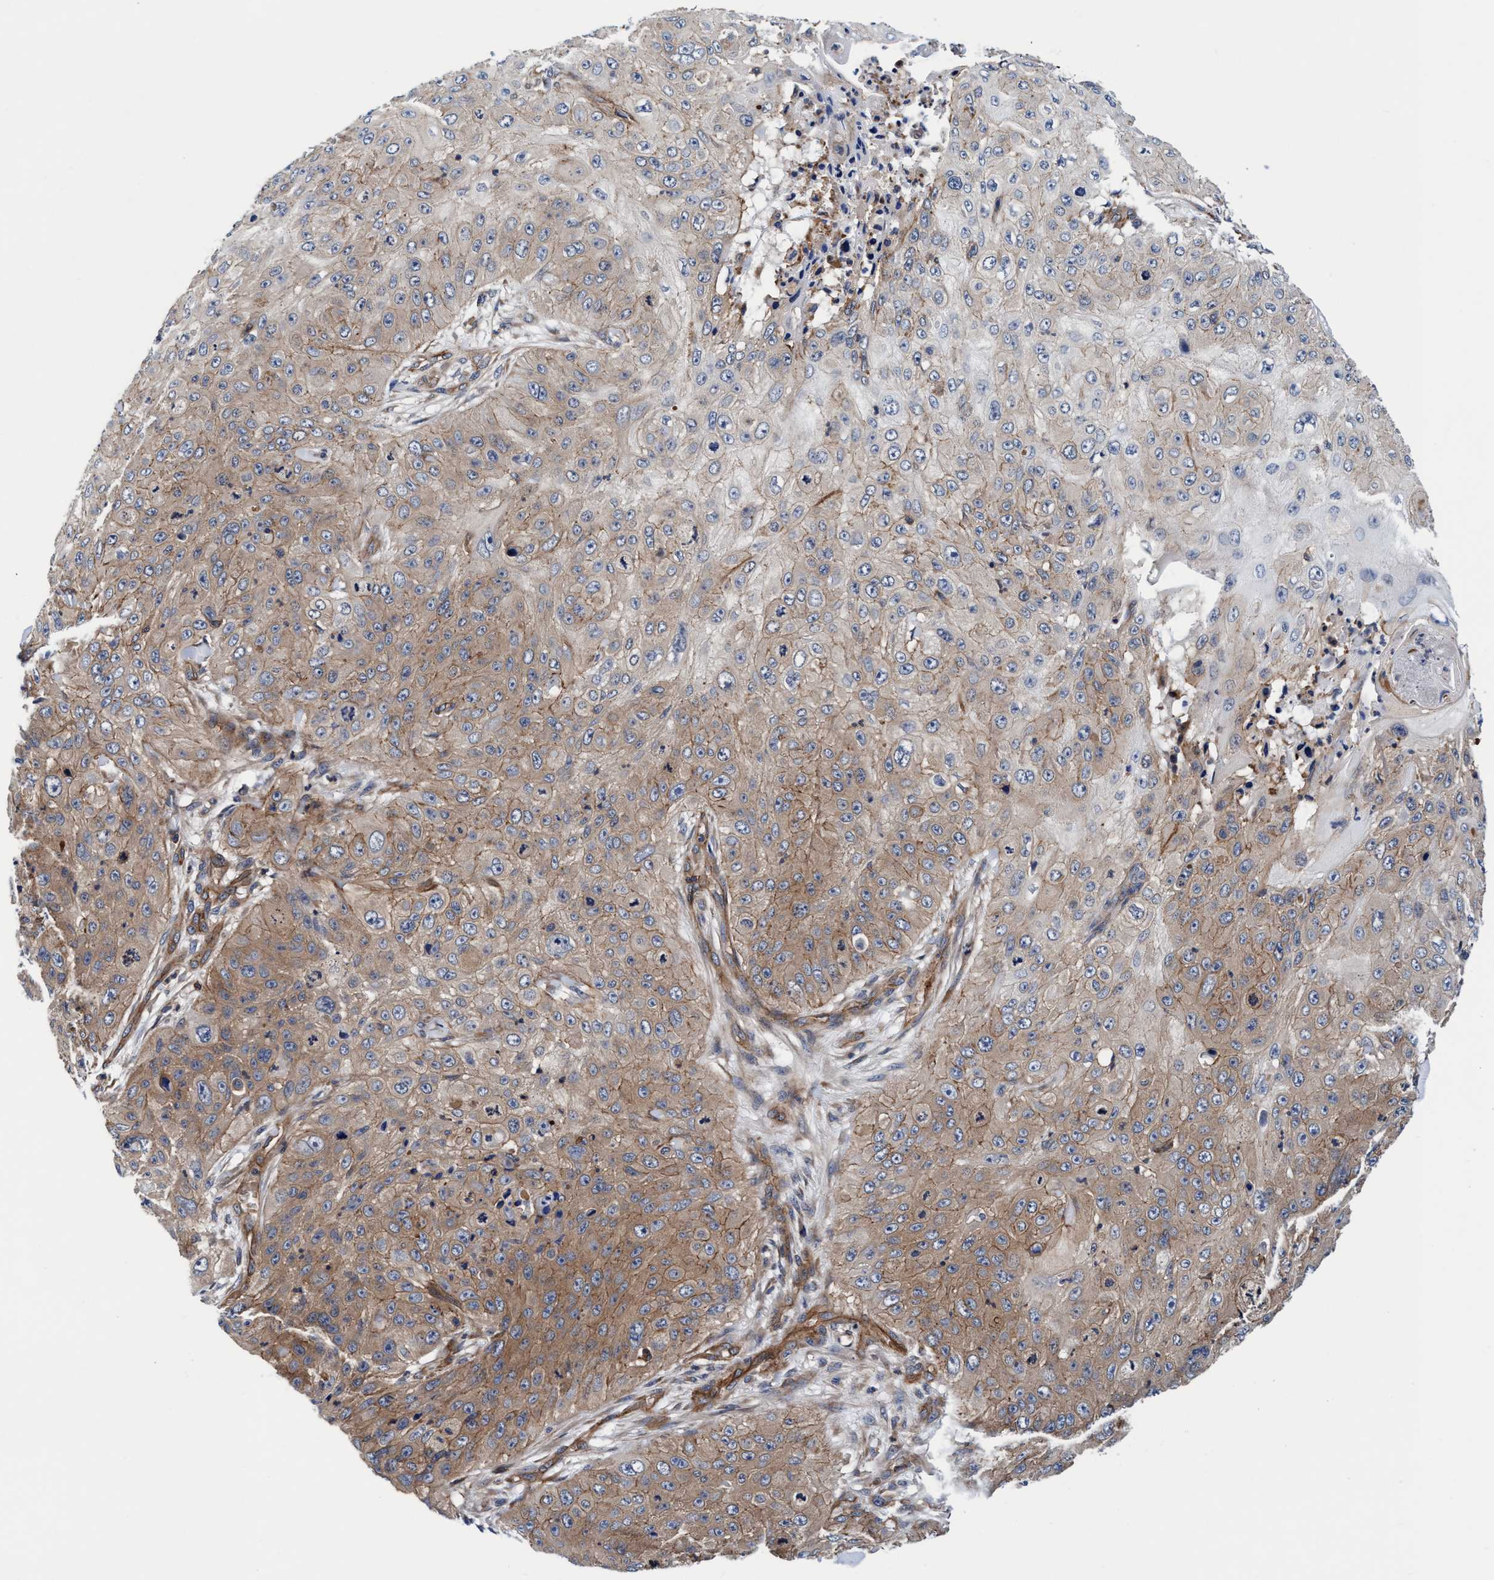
{"staining": {"intensity": "moderate", "quantity": "25%-75%", "location": "cytoplasmic/membranous"}, "tissue": "skin cancer", "cell_type": "Tumor cells", "image_type": "cancer", "snomed": [{"axis": "morphology", "description": "Squamous cell carcinoma, NOS"}, {"axis": "topography", "description": "Skin"}], "caption": "Immunohistochemical staining of skin squamous cell carcinoma demonstrates moderate cytoplasmic/membranous protein staining in approximately 25%-75% of tumor cells.", "gene": "MCM3AP", "patient": {"sex": "female", "age": 80}}